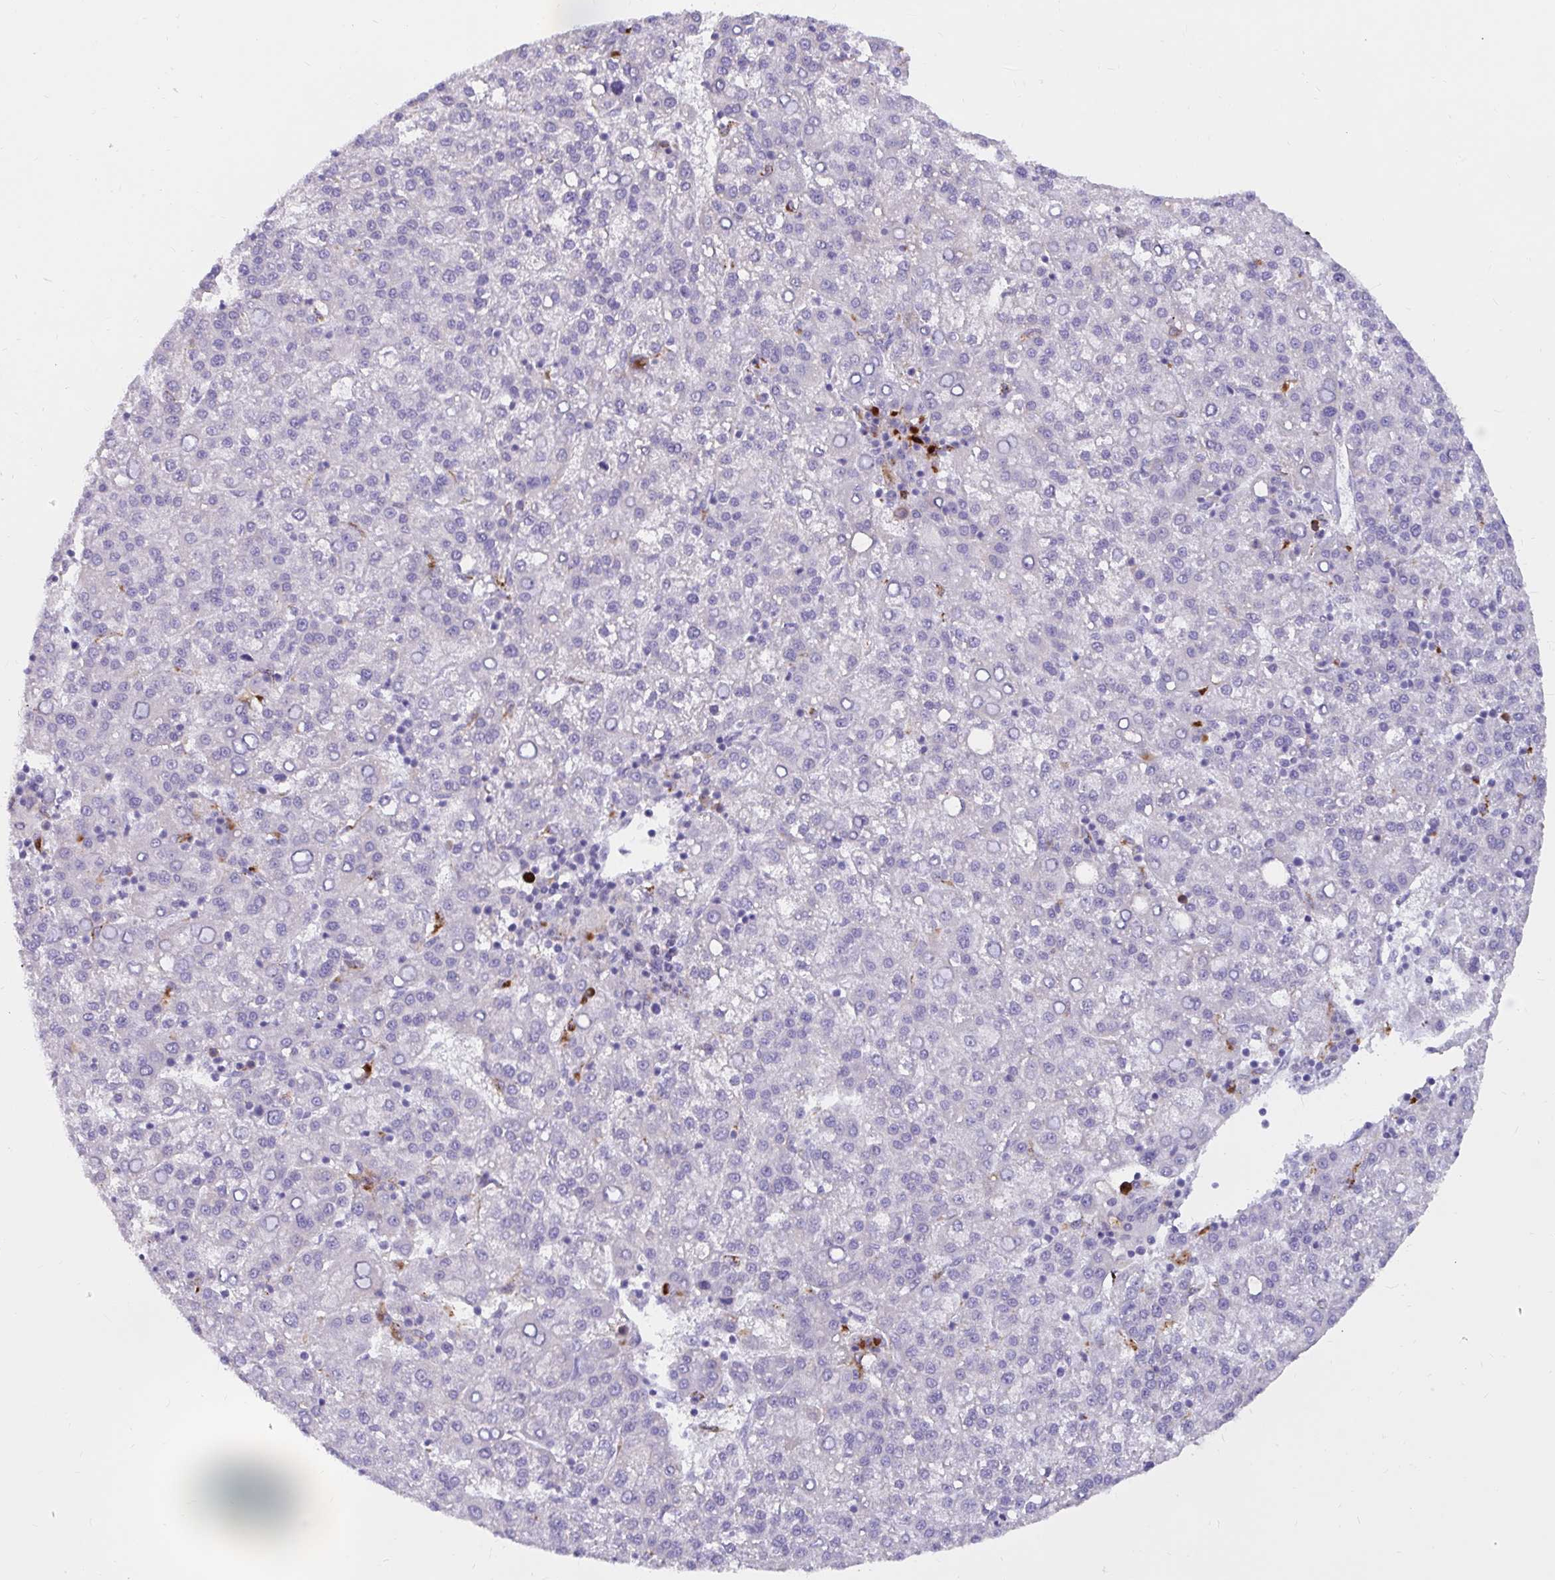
{"staining": {"intensity": "negative", "quantity": "none", "location": "none"}, "tissue": "liver cancer", "cell_type": "Tumor cells", "image_type": "cancer", "snomed": [{"axis": "morphology", "description": "Carcinoma, Hepatocellular, NOS"}, {"axis": "topography", "description": "Liver"}], "caption": "Protein analysis of liver cancer (hepatocellular carcinoma) displays no significant staining in tumor cells.", "gene": "FAM219B", "patient": {"sex": "female", "age": 58}}